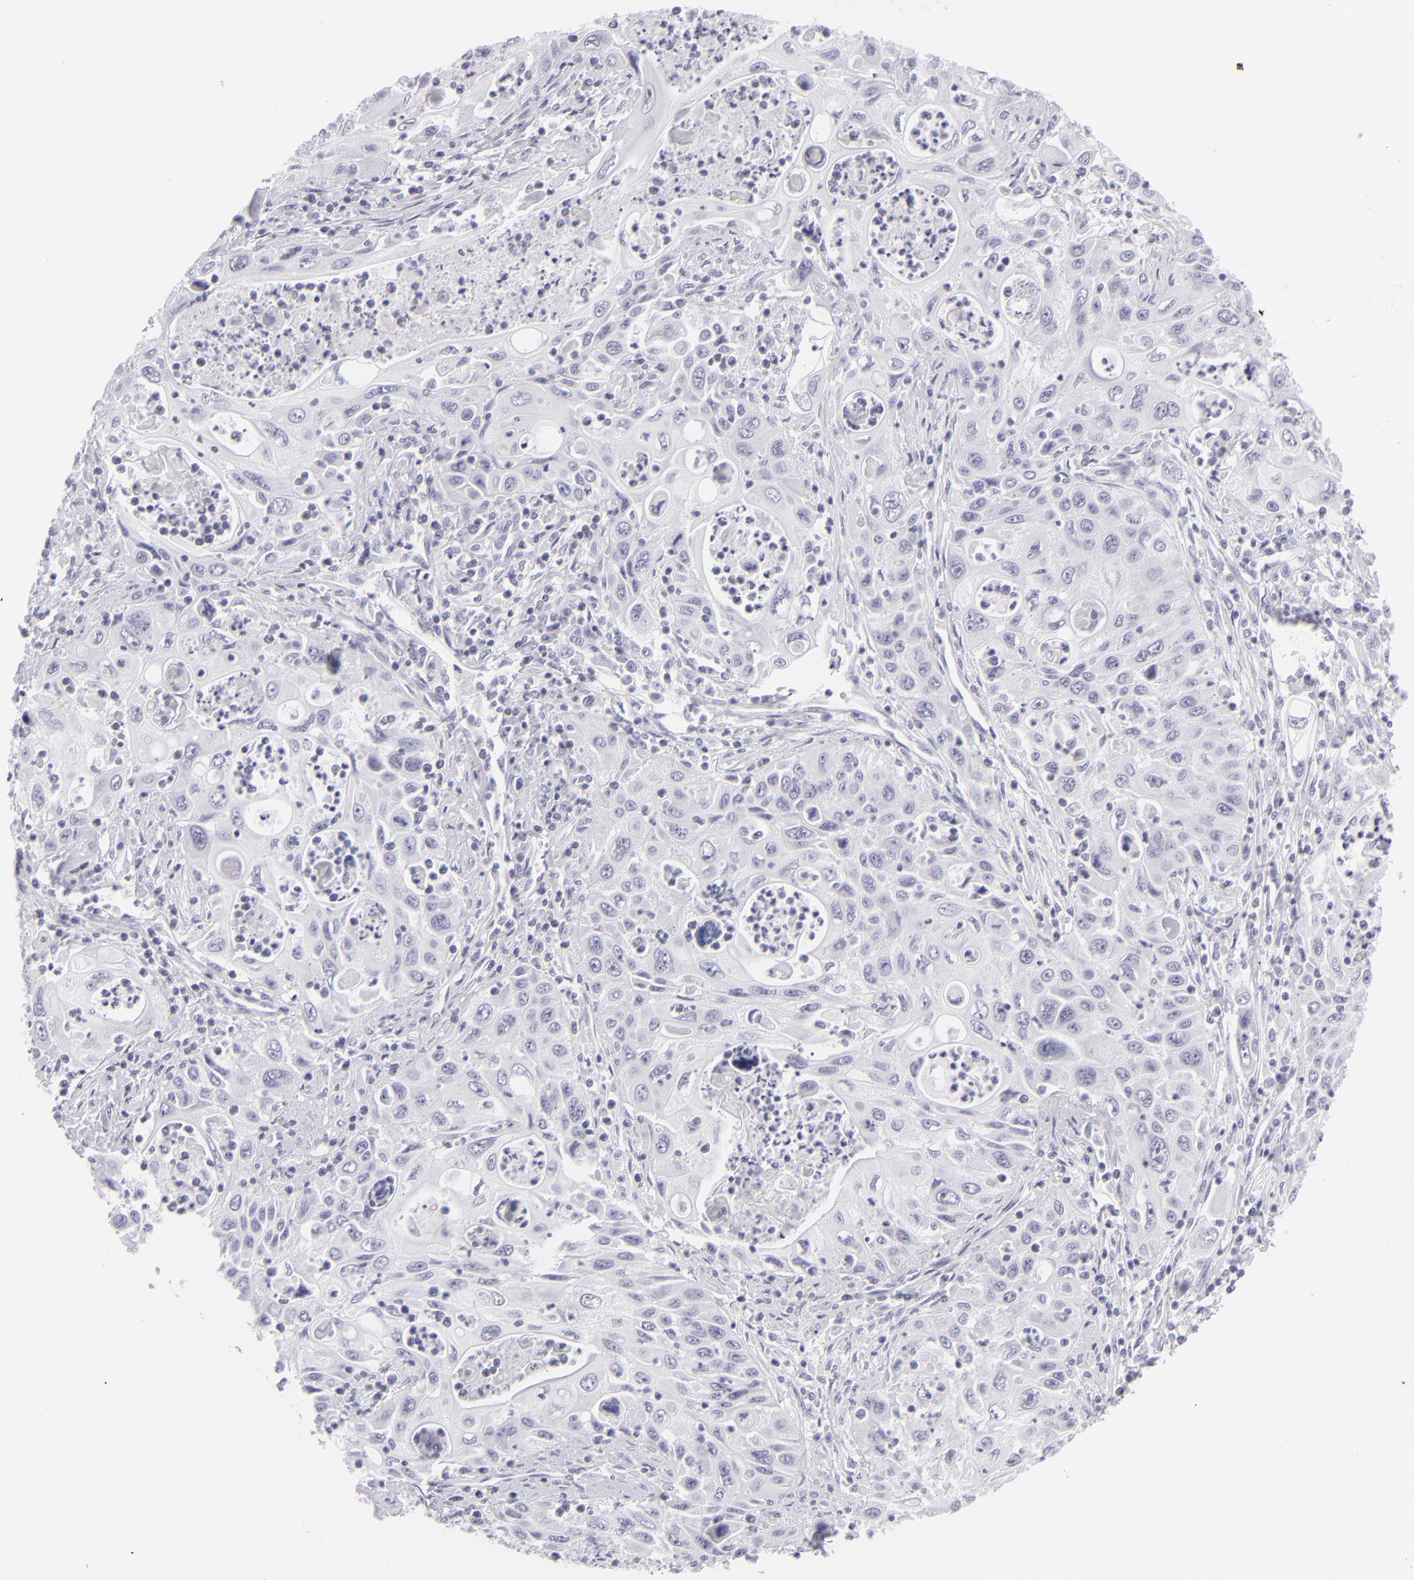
{"staining": {"intensity": "negative", "quantity": "none", "location": "none"}, "tissue": "pancreatic cancer", "cell_type": "Tumor cells", "image_type": "cancer", "snomed": [{"axis": "morphology", "description": "Adenocarcinoma, NOS"}, {"axis": "topography", "description": "Pancreas"}], "caption": "The photomicrograph shows no significant staining in tumor cells of adenocarcinoma (pancreatic). (Brightfield microscopy of DAB (3,3'-diaminobenzidine) immunohistochemistry (IHC) at high magnification).", "gene": "FCER2", "patient": {"sex": "male", "age": 70}}